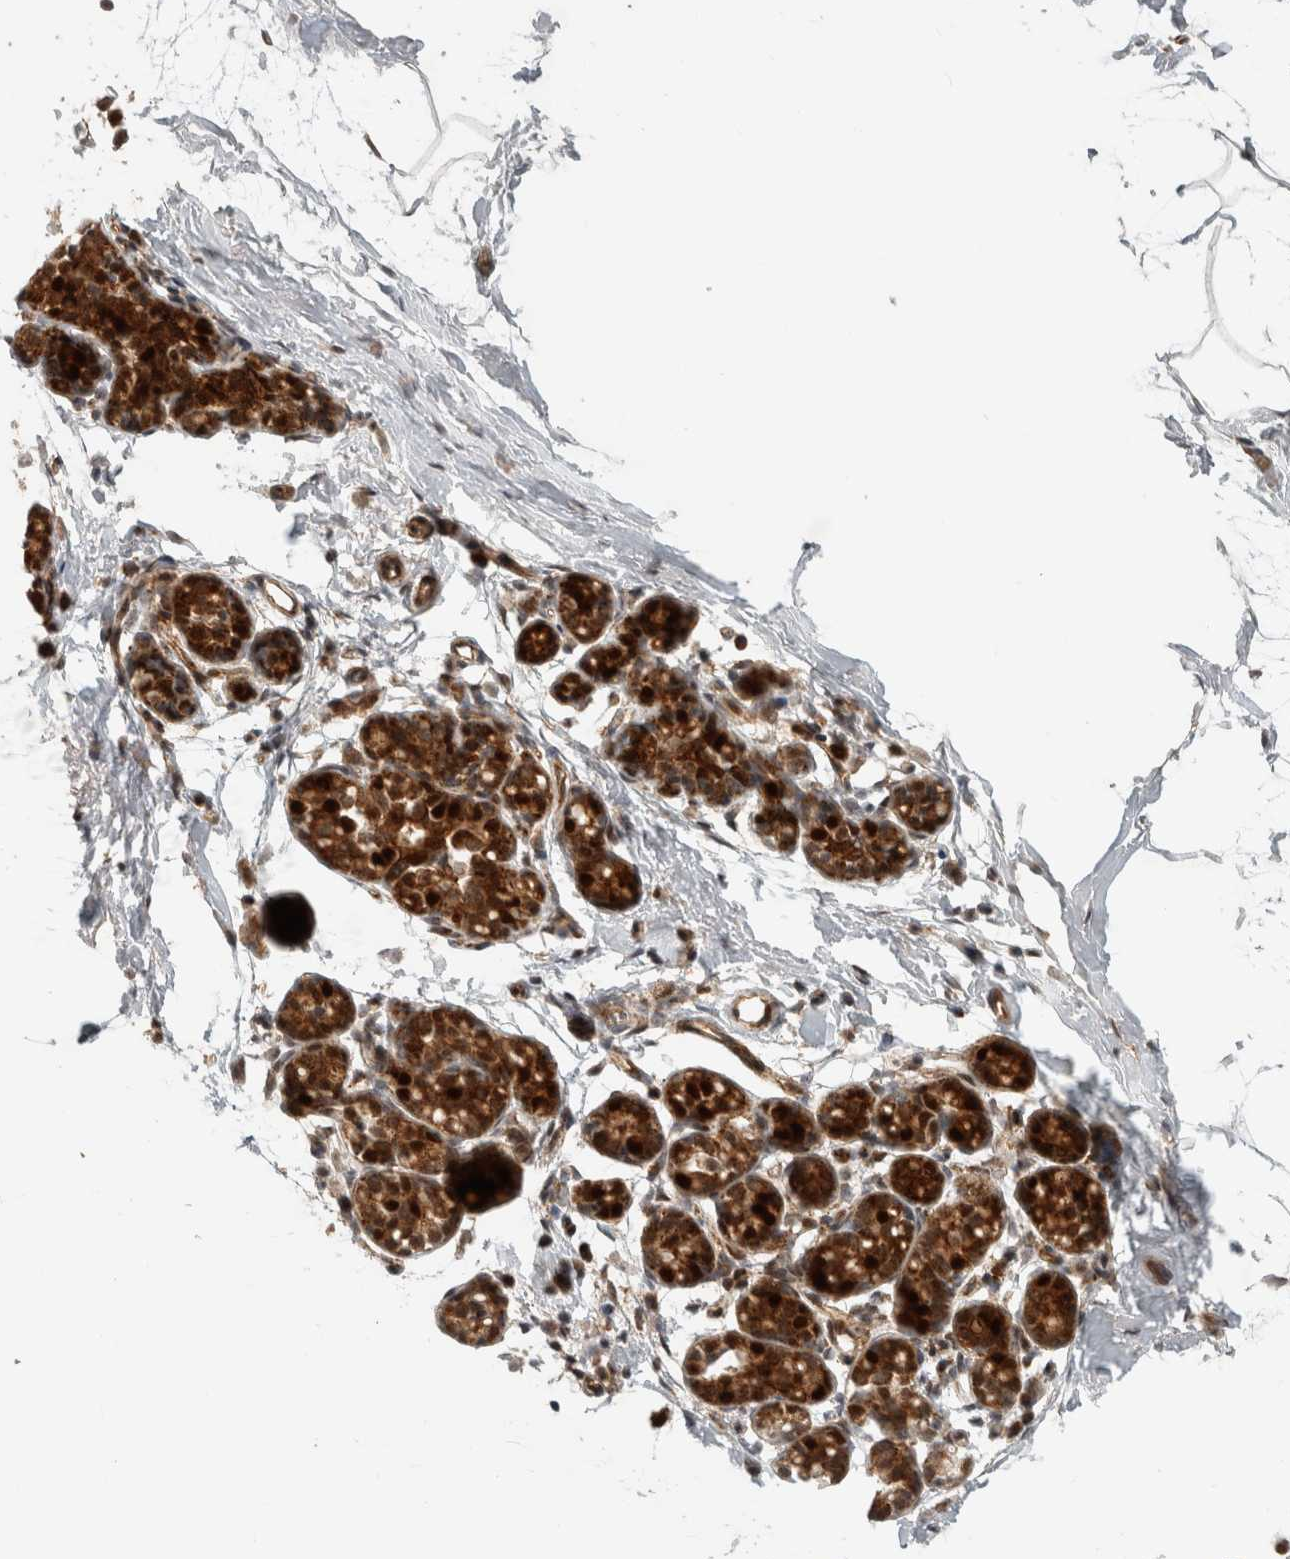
{"staining": {"intensity": "negative", "quantity": "none", "location": "none"}, "tissue": "breast", "cell_type": "Adipocytes", "image_type": "normal", "snomed": [{"axis": "morphology", "description": "Normal tissue, NOS"}, {"axis": "topography", "description": "Breast"}], "caption": "The histopathology image displays no staining of adipocytes in normal breast. (DAB (3,3'-diaminobenzidine) immunohistochemistry, high magnification).", "gene": "INSRR", "patient": {"sex": "female", "age": 62}}